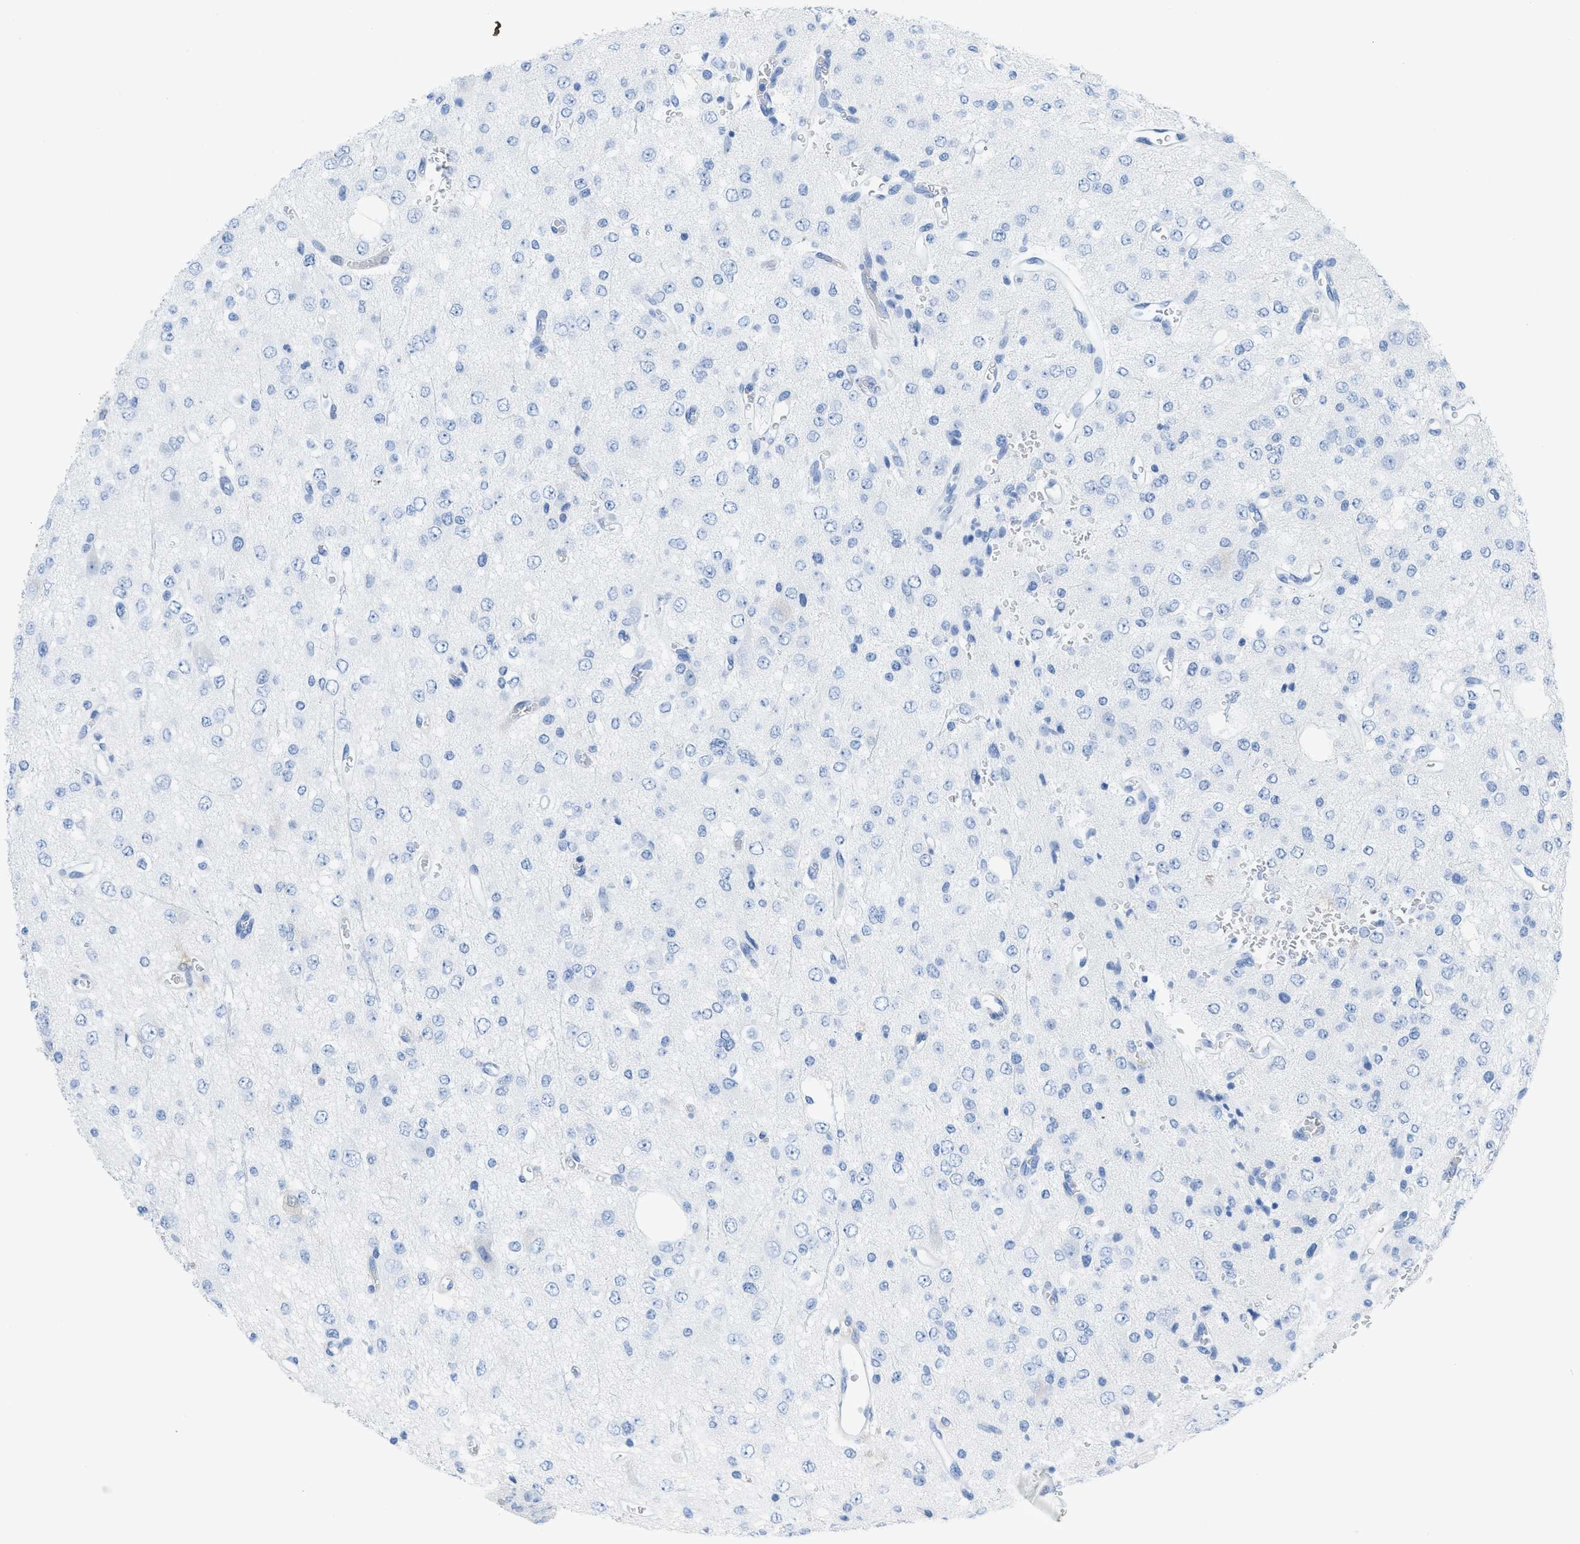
{"staining": {"intensity": "negative", "quantity": "none", "location": "none"}, "tissue": "glioma", "cell_type": "Tumor cells", "image_type": "cancer", "snomed": [{"axis": "morphology", "description": "Glioma, malignant, Low grade"}, {"axis": "topography", "description": "Brain"}], "caption": "The micrograph demonstrates no staining of tumor cells in malignant glioma (low-grade).", "gene": "ASGR1", "patient": {"sex": "male", "age": 38}}